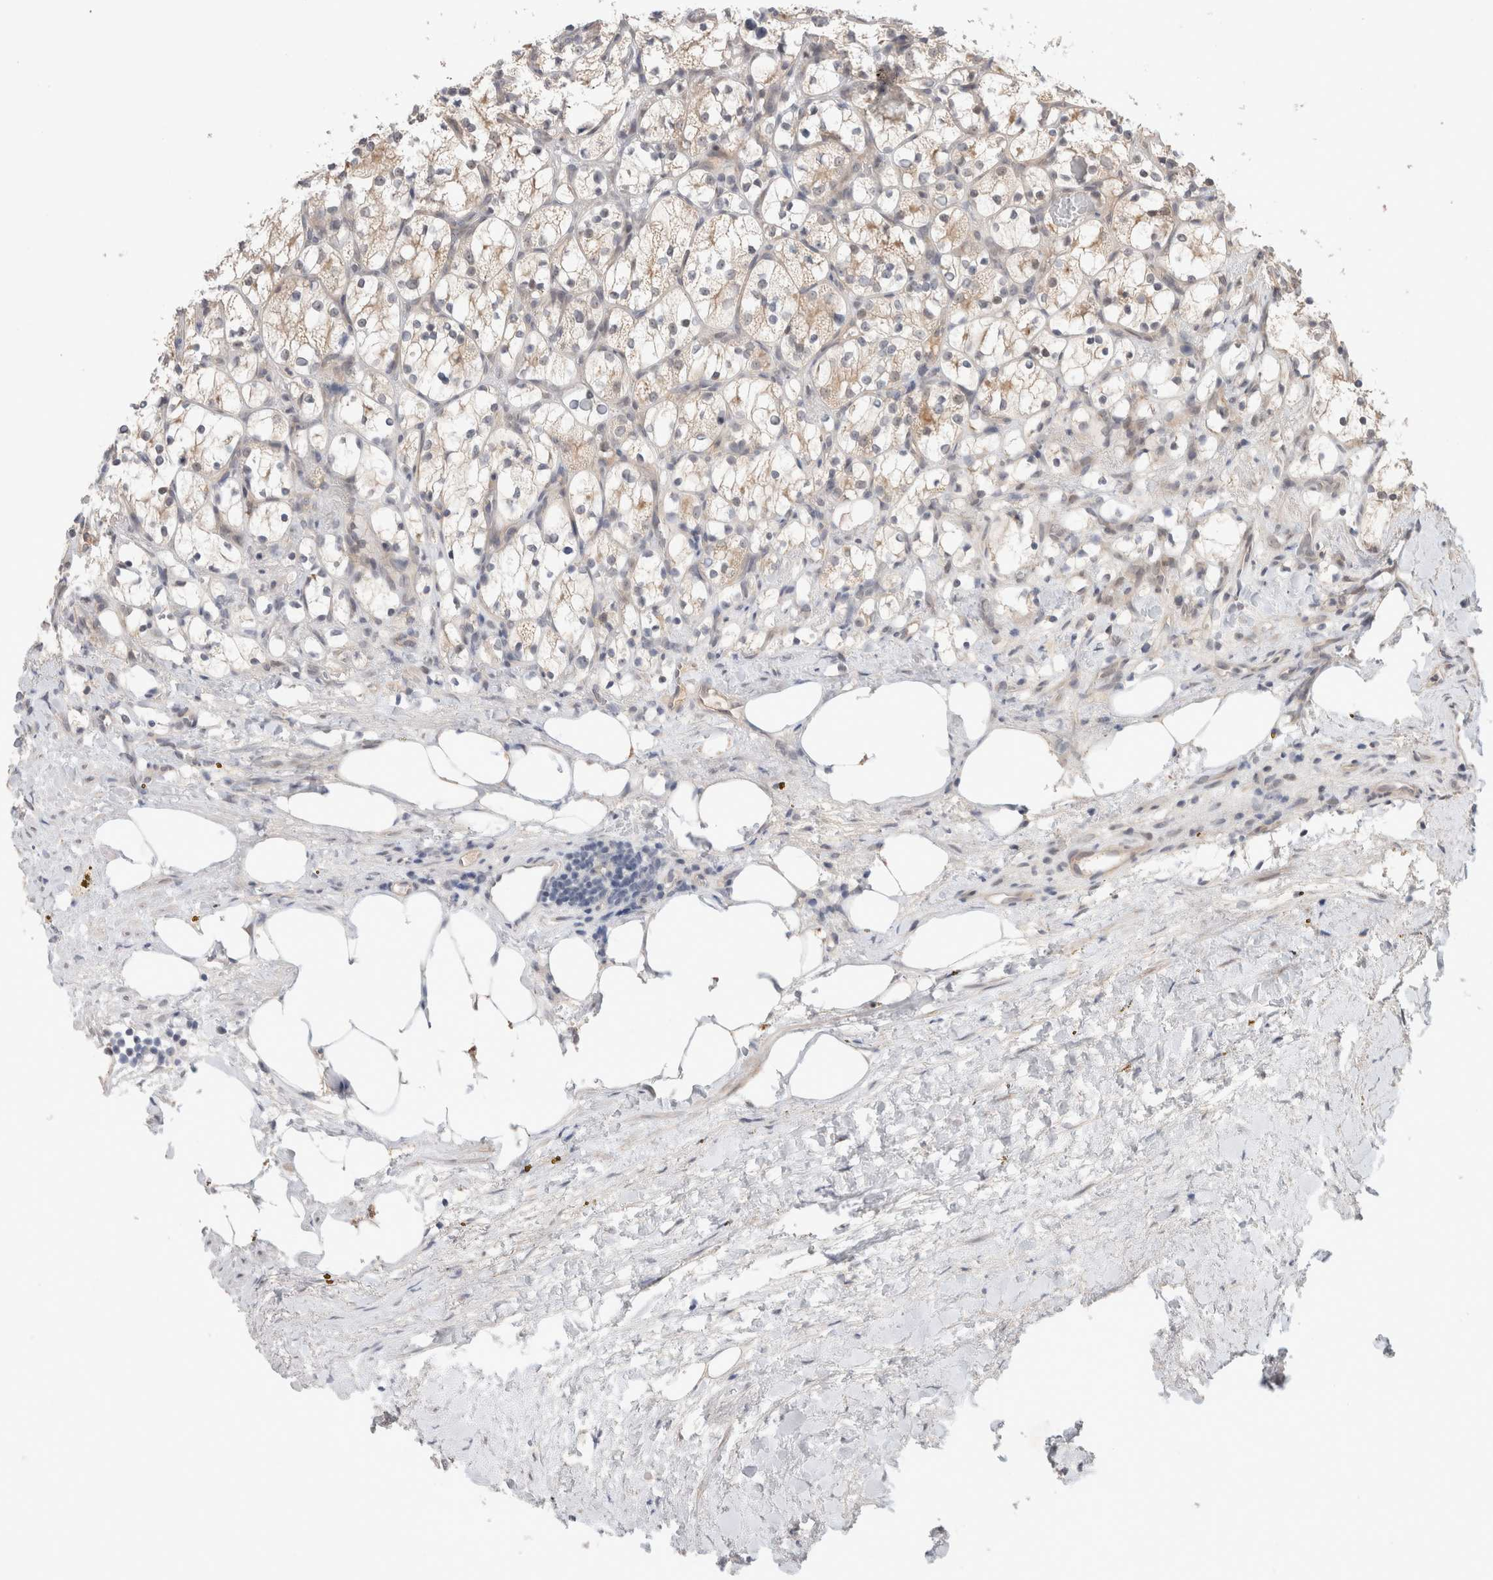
{"staining": {"intensity": "negative", "quantity": "none", "location": "none"}, "tissue": "renal cancer", "cell_type": "Tumor cells", "image_type": "cancer", "snomed": [{"axis": "morphology", "description": "Adenocarcinoma, NOS"}, {"axis": "topography", "description": "Kidney"}], "caption": "Immunohistochemistry (IHC) image of neoplastic tissue: renal cancer stained with DAB (3,3'-diaminobenzidine) displays no significant protein staining in tumor cells.", "gene": "SYDE2", "patient": {"sex": "female", "age": 69}}